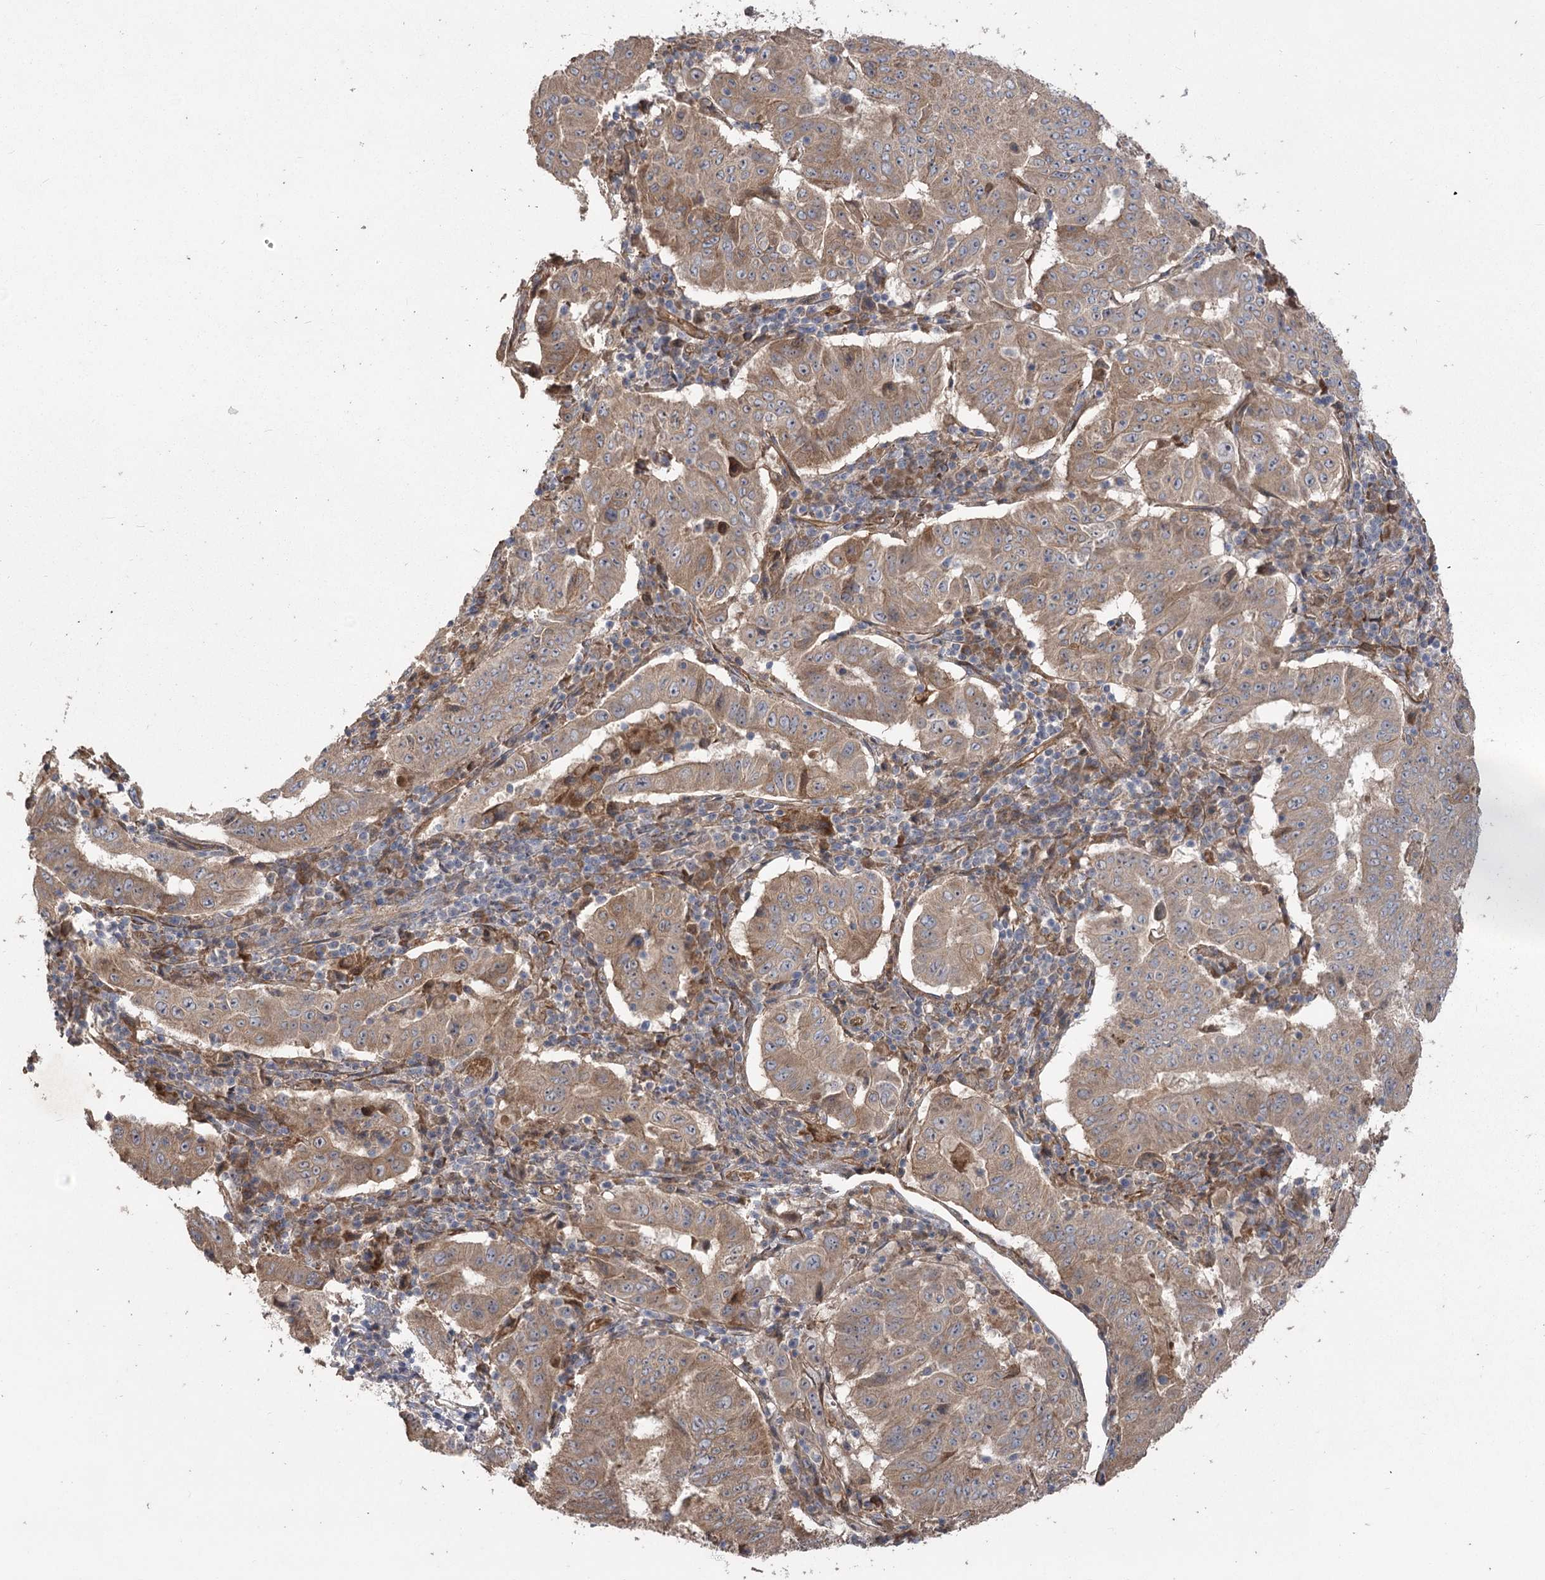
{"staining": {"intensity": "moderate", "quantity": ">75%", "location": "cytoplasmic/membranous"}, "tissue": "pancreatic cancer", "cell_type": "Tumor cells", "image_type": "cancer", "snomed": [{"axis": "morphology", "description": "Adenocarcinoma, NOS"}, {"axis": "topography", "description": "Pancreas"}], "caption": "Moderate cytoplasmic/membranous protein positivity is appreciated in approximately >75% of tumor cells in adenocarcinoma (pancreatic).", "gene": "RIN2", "patient": {"sex": "male", "age": 63}}